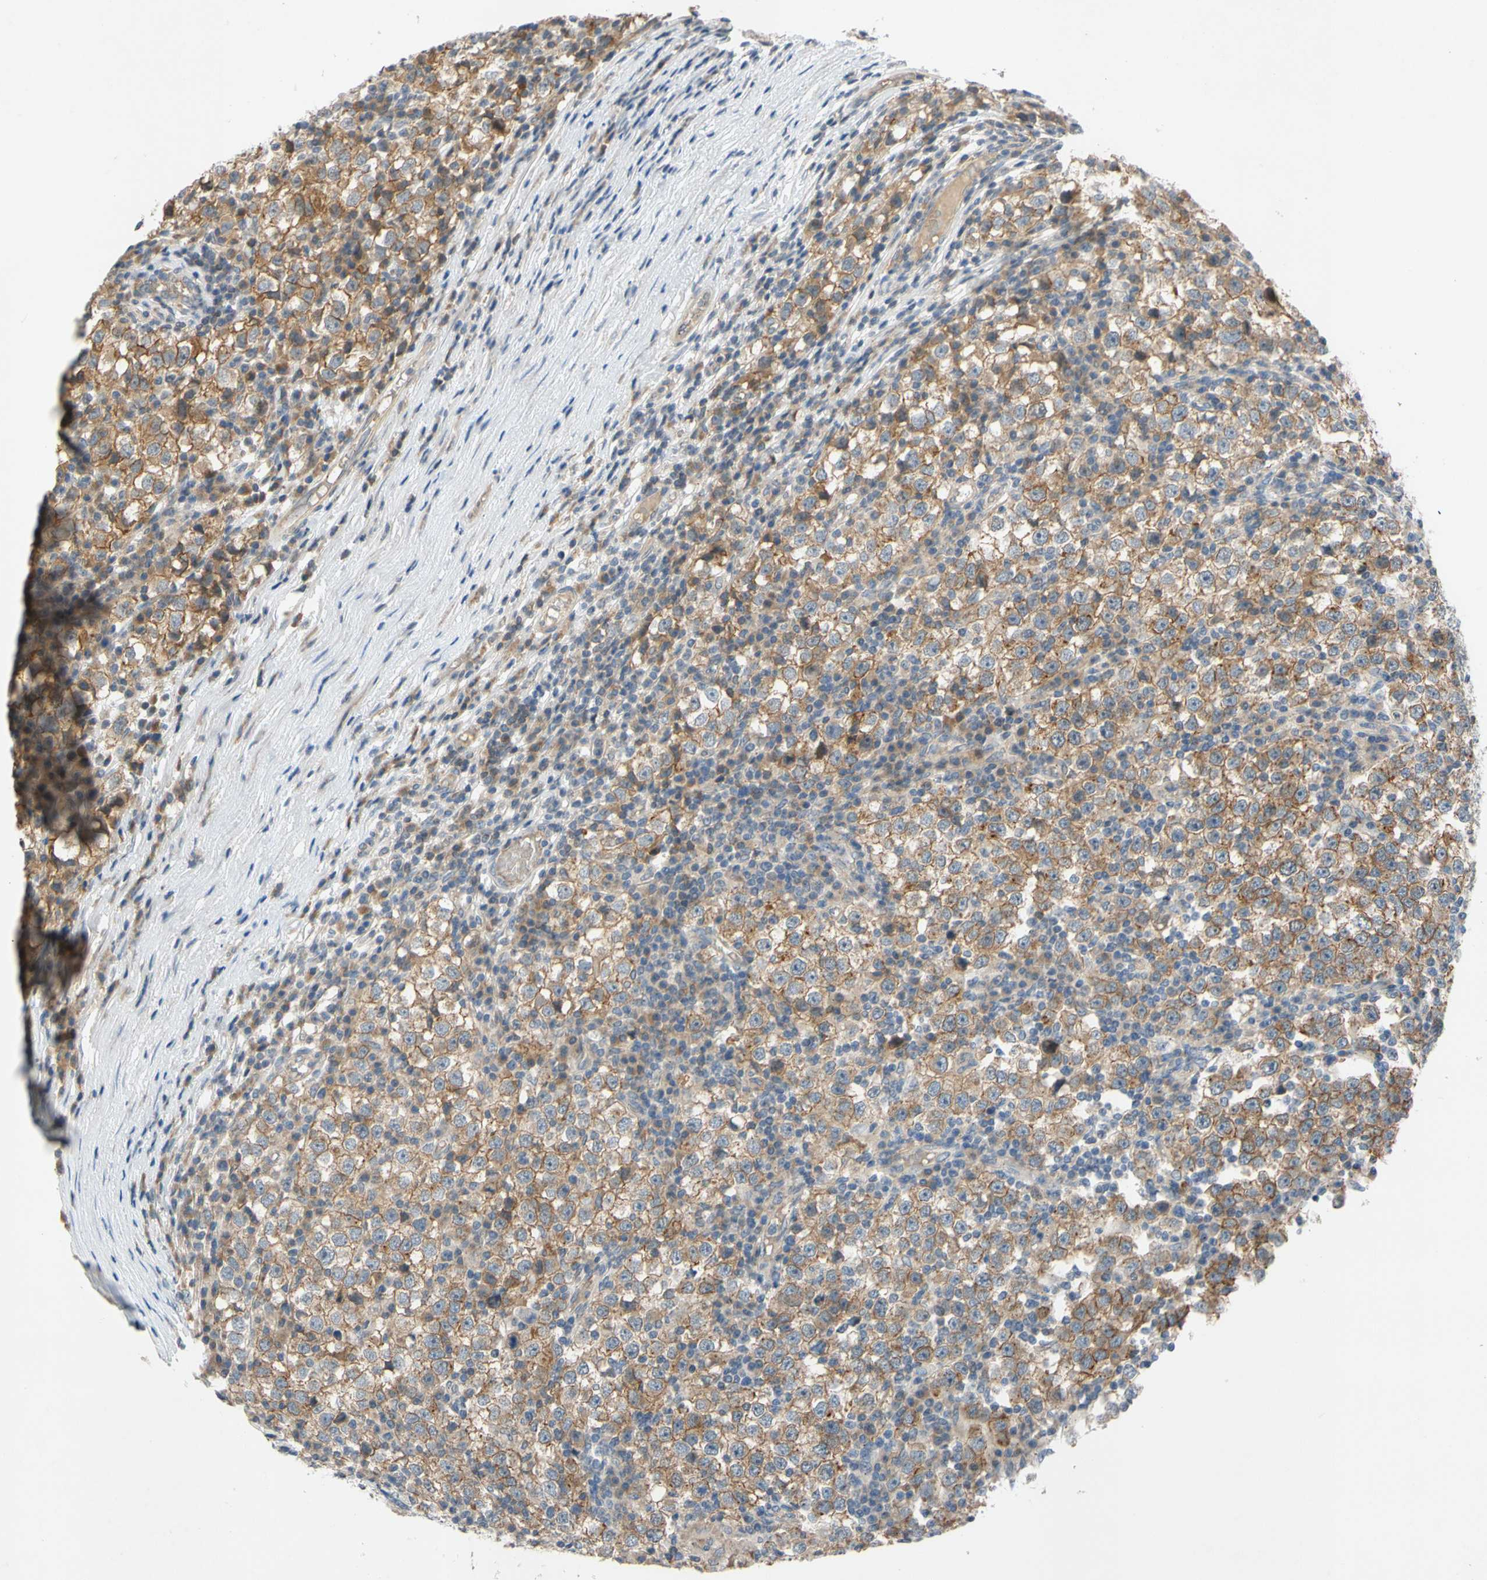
{"staining": {"intensity": "weak", "quantity": ">75%", "location": "cytoplasmic/membranous"}, "tissue": "testis cancer", "cell_type": "Tumor cells", "image_type": "cancer", "snomed": [{"axis": "morphology", "description": "Seminoma, NOS"}, {"axis": "topography", "description": "Testis"}], "caption": "A low amount of weak cytoplasmic/membranous staining is seen in about >75% of tumor cells in testis seminoma tissue. The staining is performed using DAB brown chromogen to label protein expression. The nuclei are counter-stained blue using hematoxylin.", "gene": "ADD2", "patient": {"sex": "male", "age": 65}}